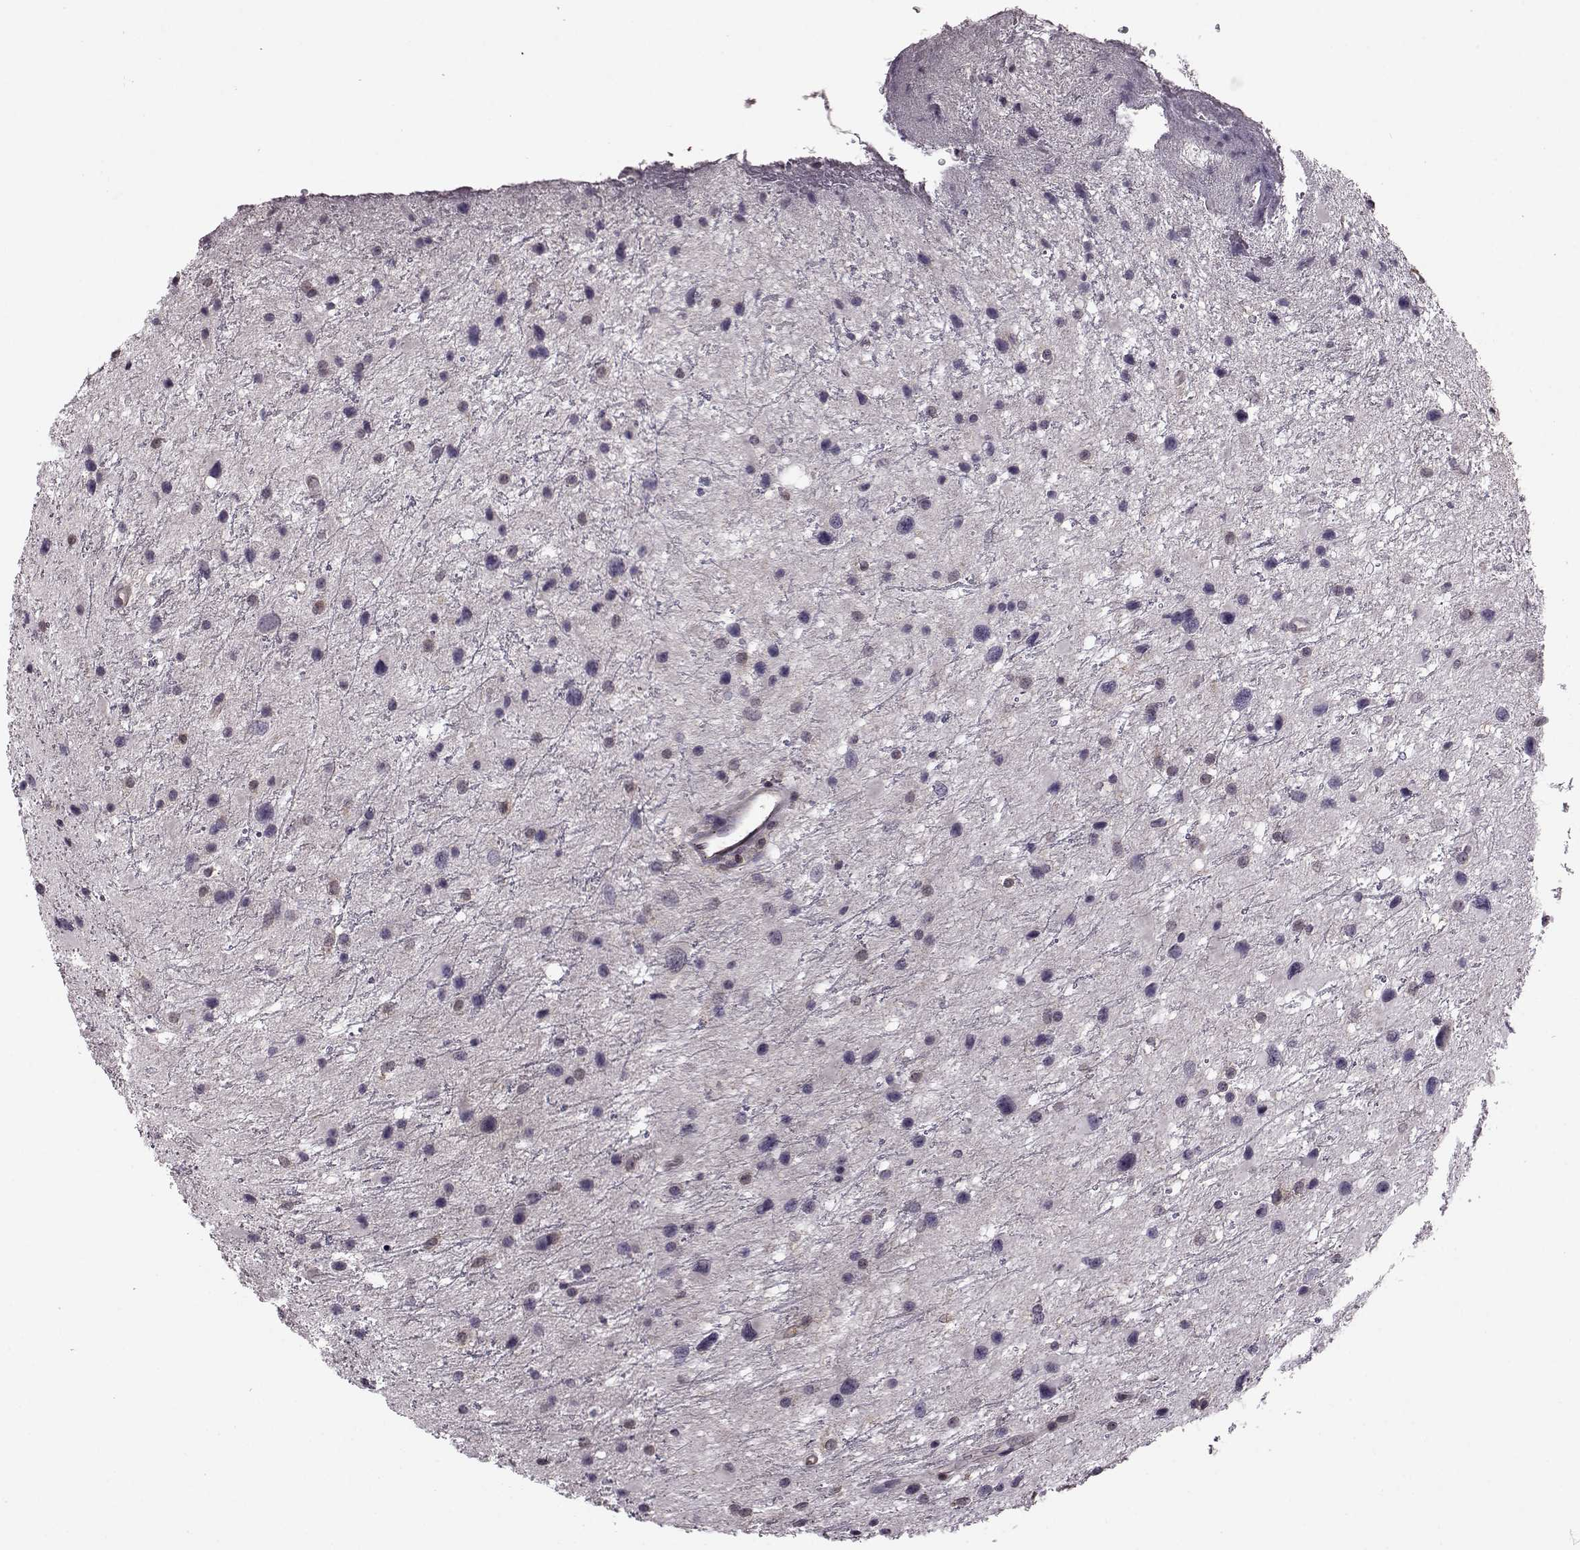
{"staining": {"intensity": "negative", "quantity": "none", "location": "none"}, "tissue": "glioma", "cell_type": "Tumor cells", "image_type": "cancer", "snomed": [{"axis": "morphology", "description": "Glioma, malignant, Low grade"}, {"axis": "topography", "description": "Brain"}], "caption": "Immunohistochemistry (IHC) image of human glioma stained for a protein (brown), which shows no positivity in tumor cells.", "gene": "CDC42SE1", "patient": {"sex": "female", "age": 32}}